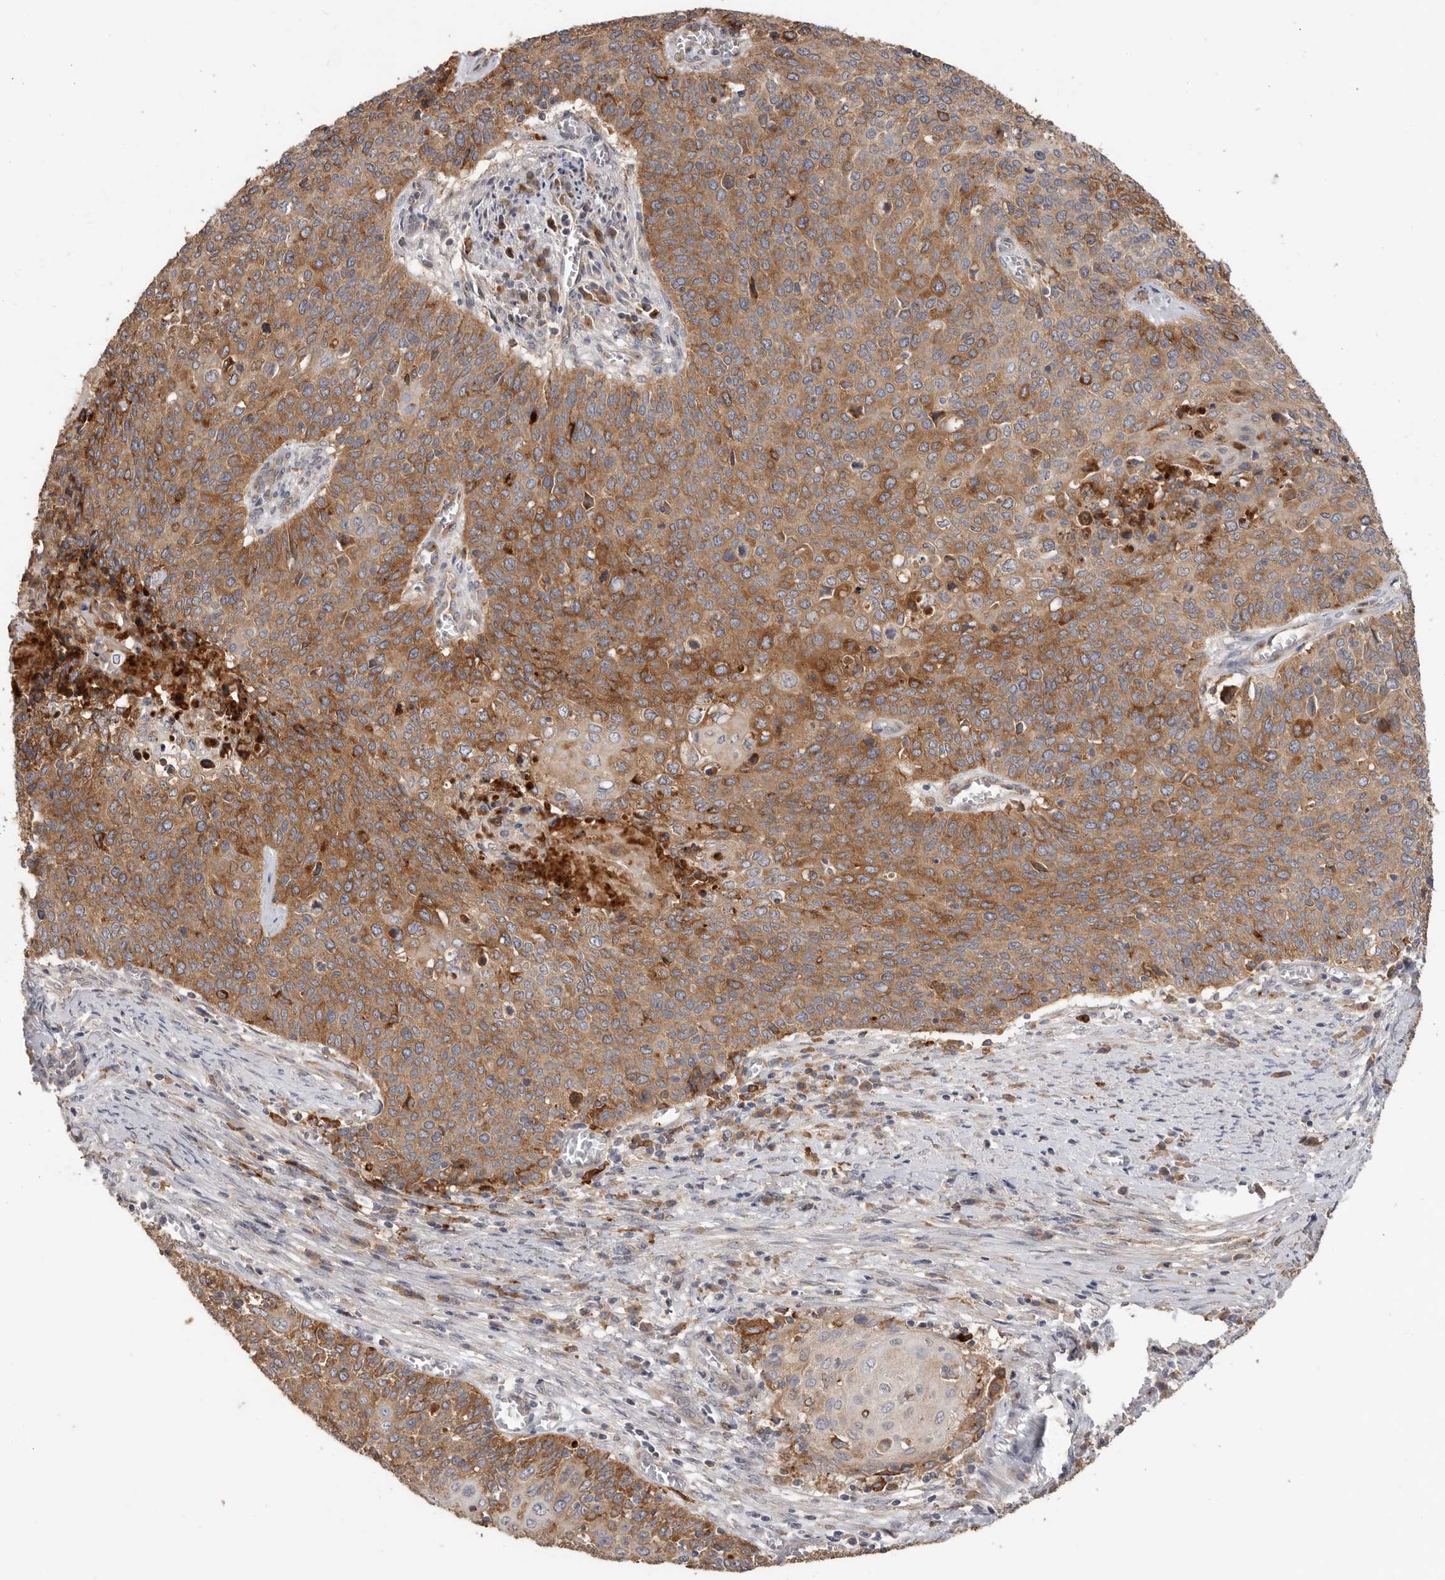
{"staining": {"intensity": "moderate", "quantity": ">75%", "location": "cytoplasmic/membranous"}, "tissue": "cervical cancer", "cell_type": "Tumor cells", "image_type": "cancer", "snomed": [{"axis": "morphology", "description": "Squamous cell carcinoma, NOS"}, {"axis": "topography", "description": "Cervix"}], "caption": "Immunohistochemistry (IHC) (DAB (3,3'-diaminobenzidine)) staining of human cervical cancer reveals moderate cytoplasmic/membranous protein positivity in approximately >75% of tumor cells.", "gene": "TFRC", "patient": {"sex": "female", "age": 39}}